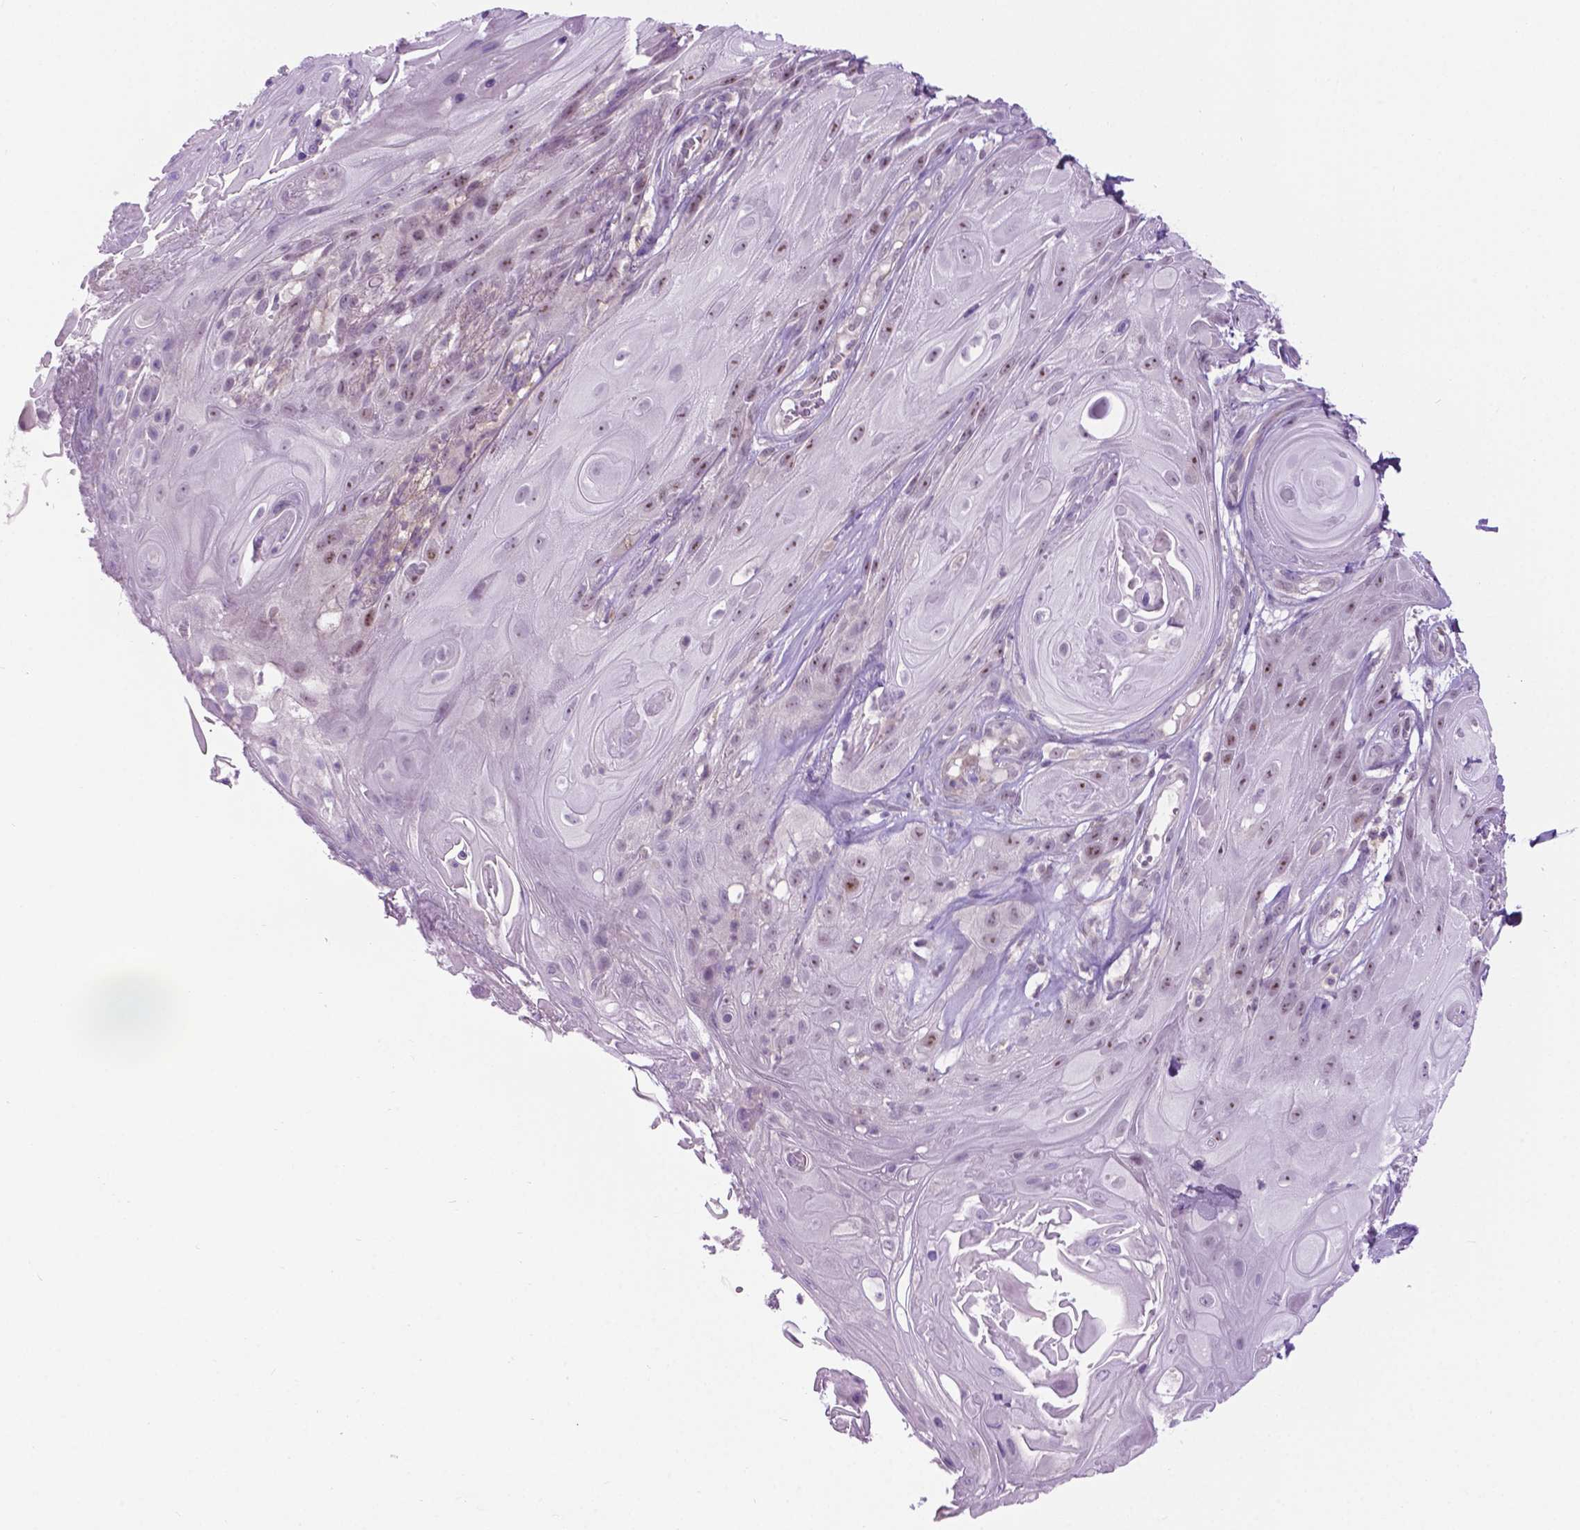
{"staining": {"intensity": "weak", "quantity": "25%-75%", "location": "nuclear"}, "tissue": "skin cancer", "cell_type": "Tumor cells", "image_type": "cancer", "snomed": [{"axis": "morphology", "description": "Squamous cell carcinoma, NOS"}, {"axis": "topography", "description": "Skin"}], "caption": "DAB (3,3'-diaminobenzidine) immunohistochemical staining of squamous cell carcinoma (skin) displays weak nuclear protein positivity in approximately 25%-75% of tumor cells. (DAB = brown stain, brightfield microscopy at high magnification).", "gene": "DENND4A", "patient": {"sex": "male", "age": 62}}